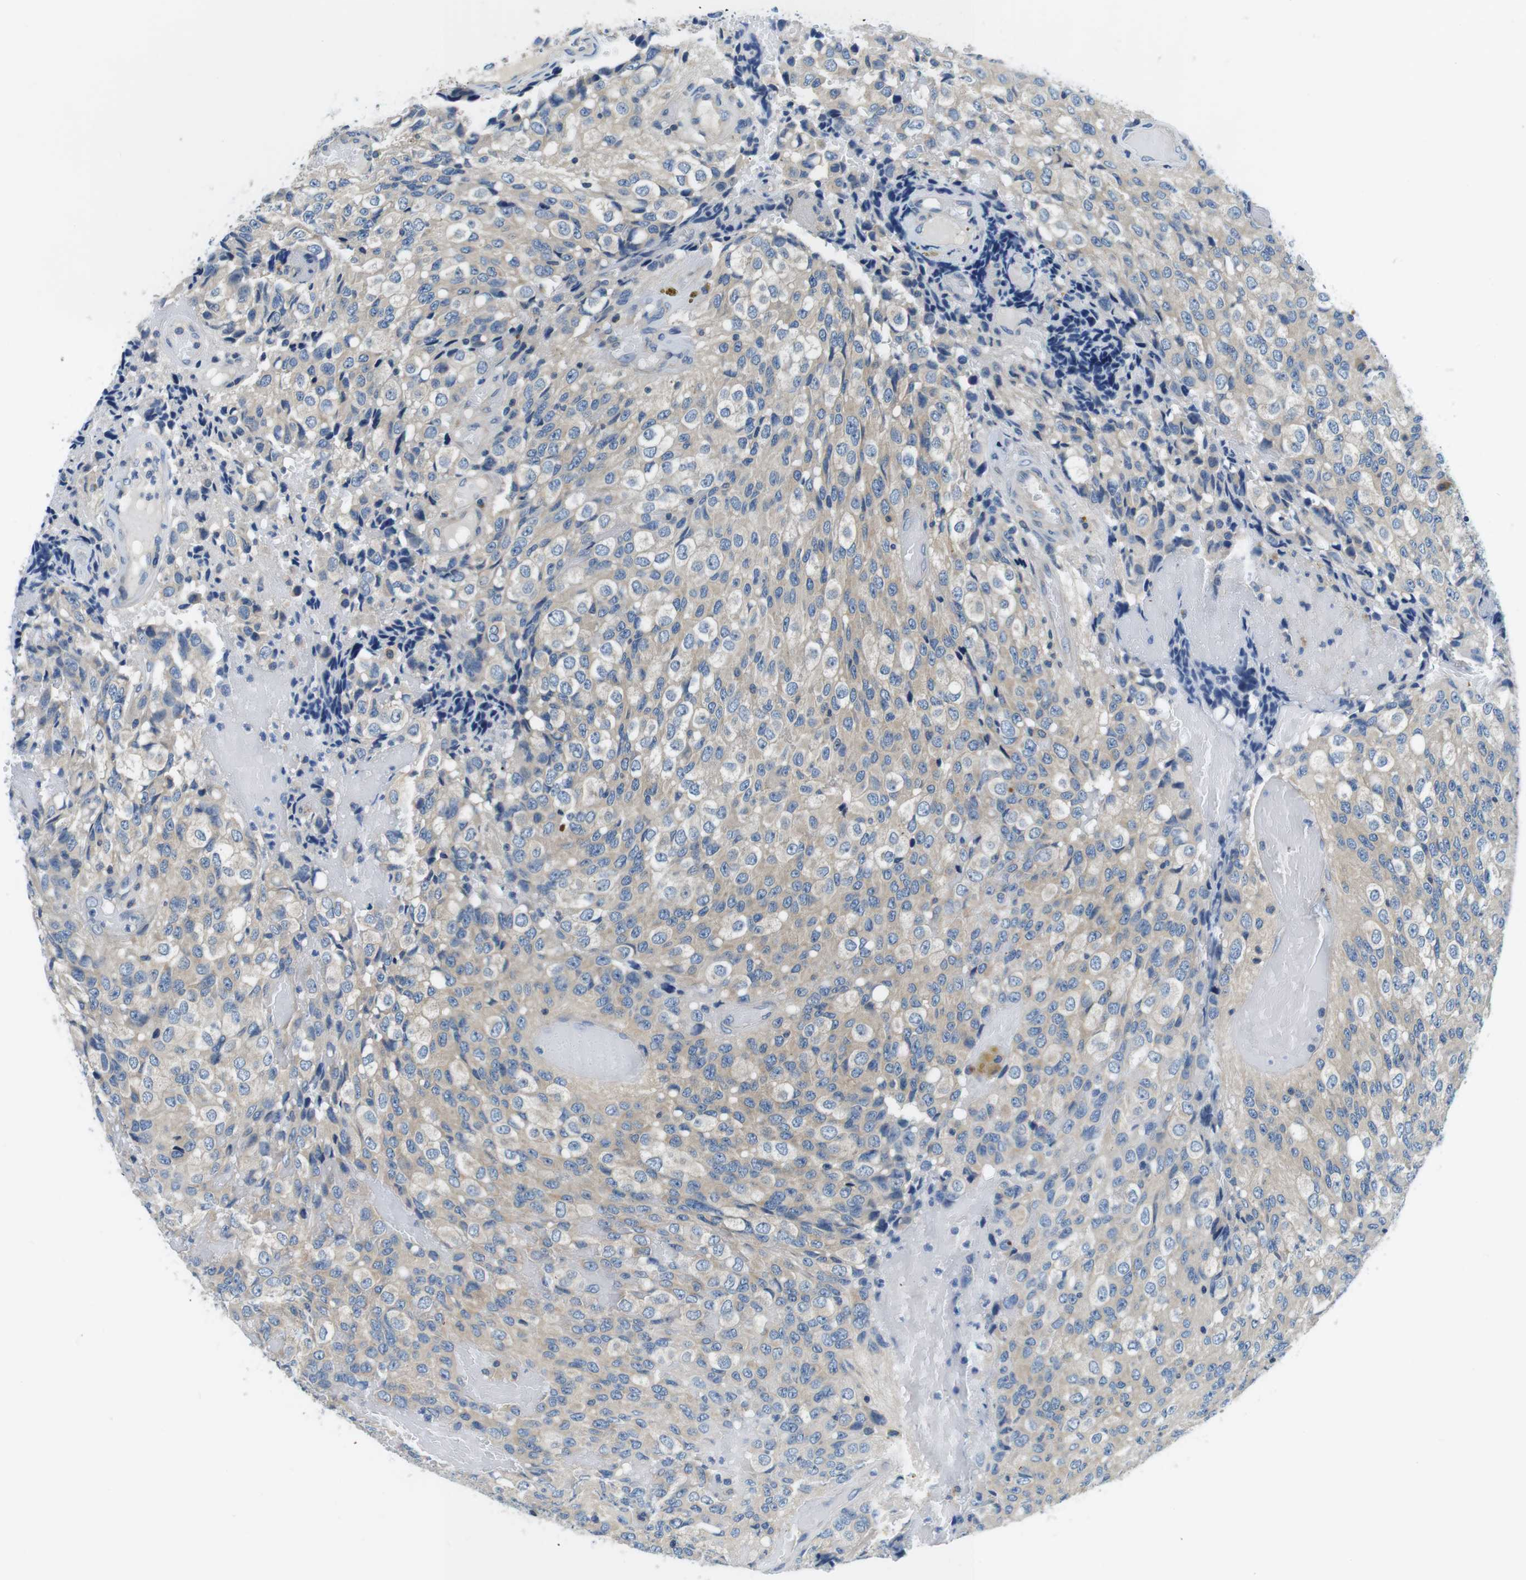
{"staining": {"intensity": "weak", "quantity": "25%-75%", "location": "cytoplasmic/membranous"}, "tissue": "glioma", "cell_type": "Tumor cells", "image_type": "cancer", "snomed": [{"axis": "morphology", "description": "Glioma, malignant, High grade"}, {"axis": "topography", "description": "Brain"}], "caption": "Immunohistochemical staining of malignant glioma (high-grade) reveals low levels of weak cytoplasmic/membranous protein positivity in about 25%-75% of tumor cells.", "gene": "DENND4C", "patient": {"sex": "male", "age": 32}}